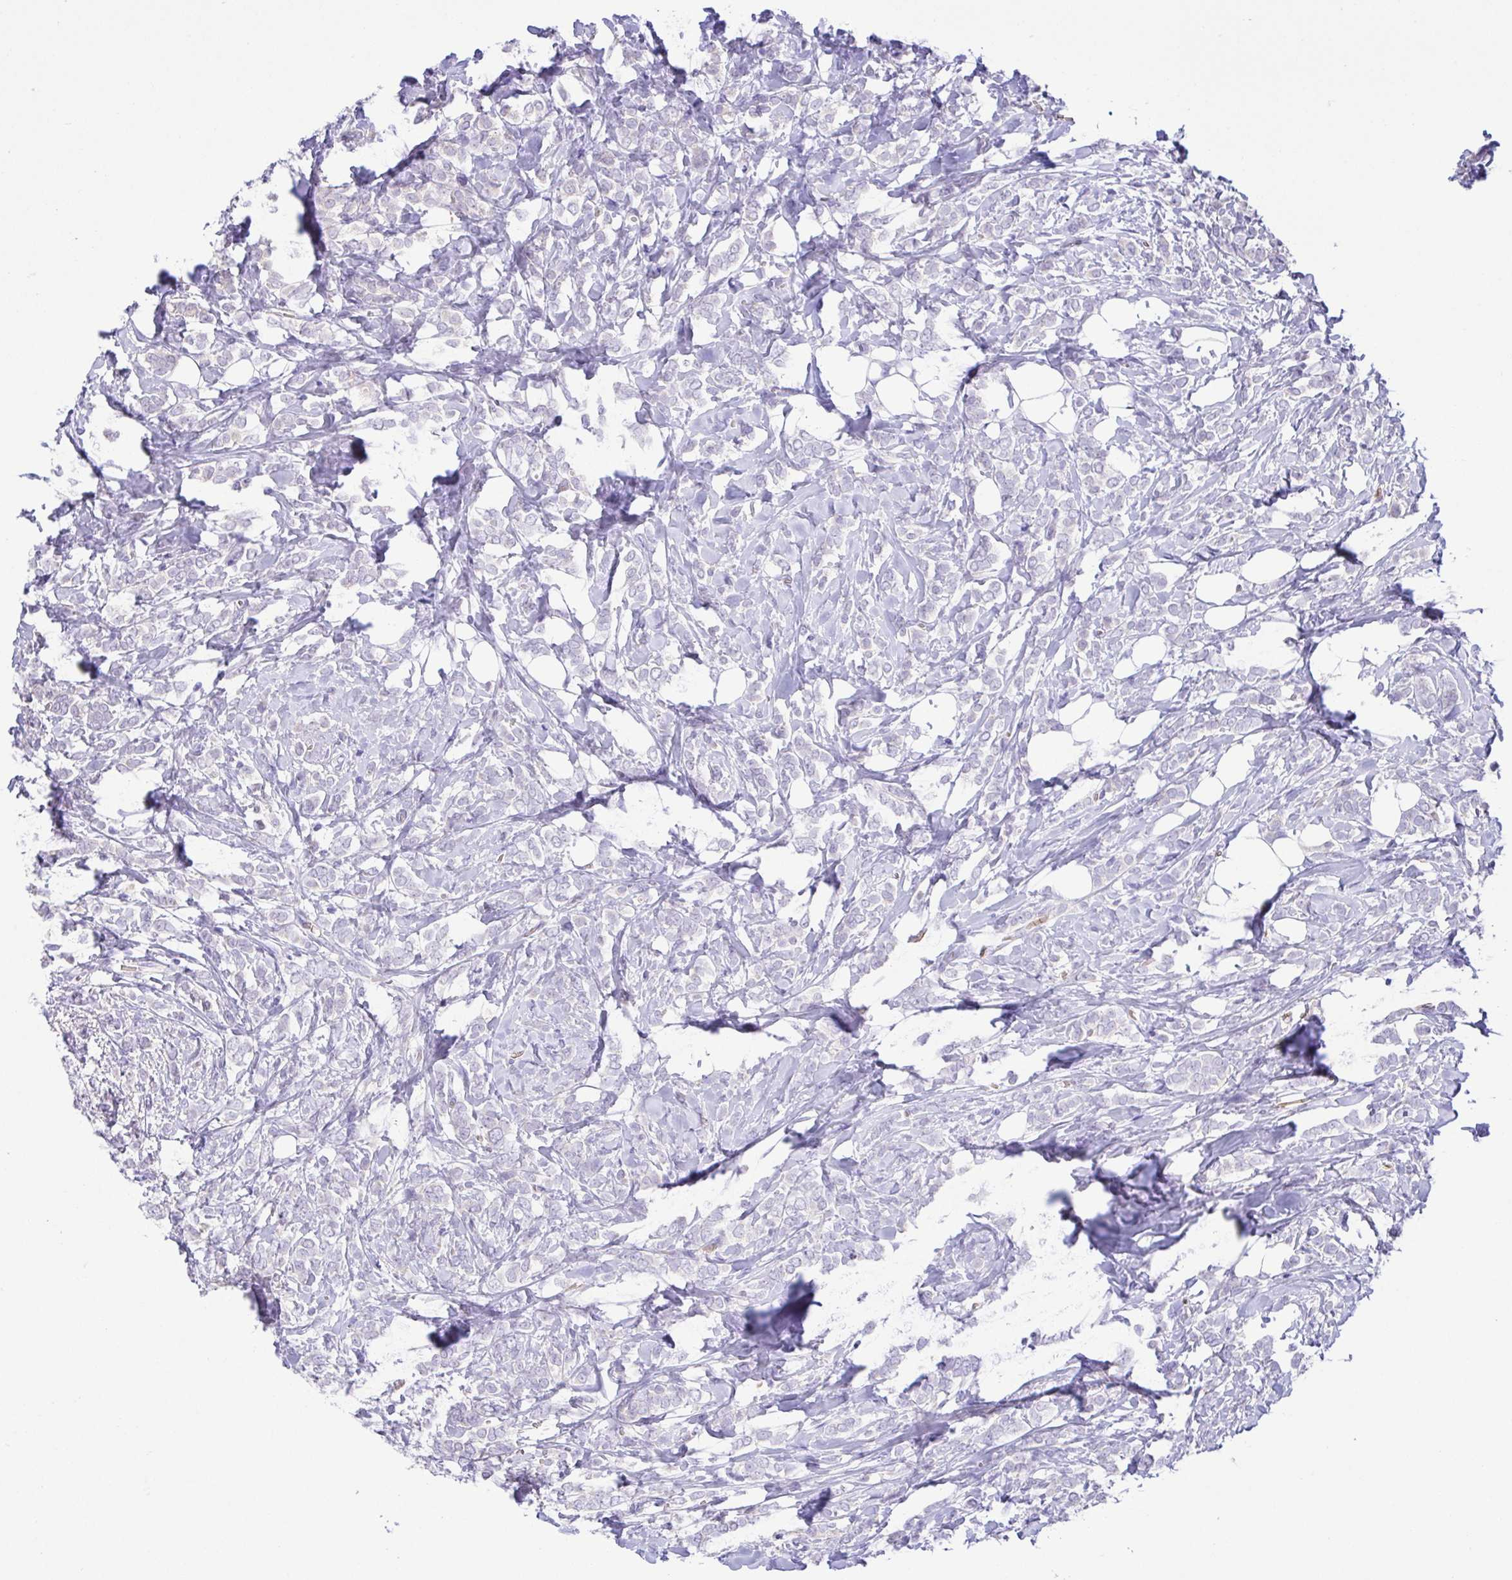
{"staining": {"intensity": "negative", "quantity": "none", "location": "none"}, "tissue": "breast cancer", "cell_type": "Tumor cells", "image_type": "cancer", "snomed": [{"axis": "morphology", "description": "Lobular carcinoma"}, {"axis": "topography", "description": "Breast"}], "caption": "Immunohistochemistry of human breast lobular carcinoma demonstrates no staining in tumor cells.", "gene": "EPB42", "patient": {"sex": "female", "age": 49}}